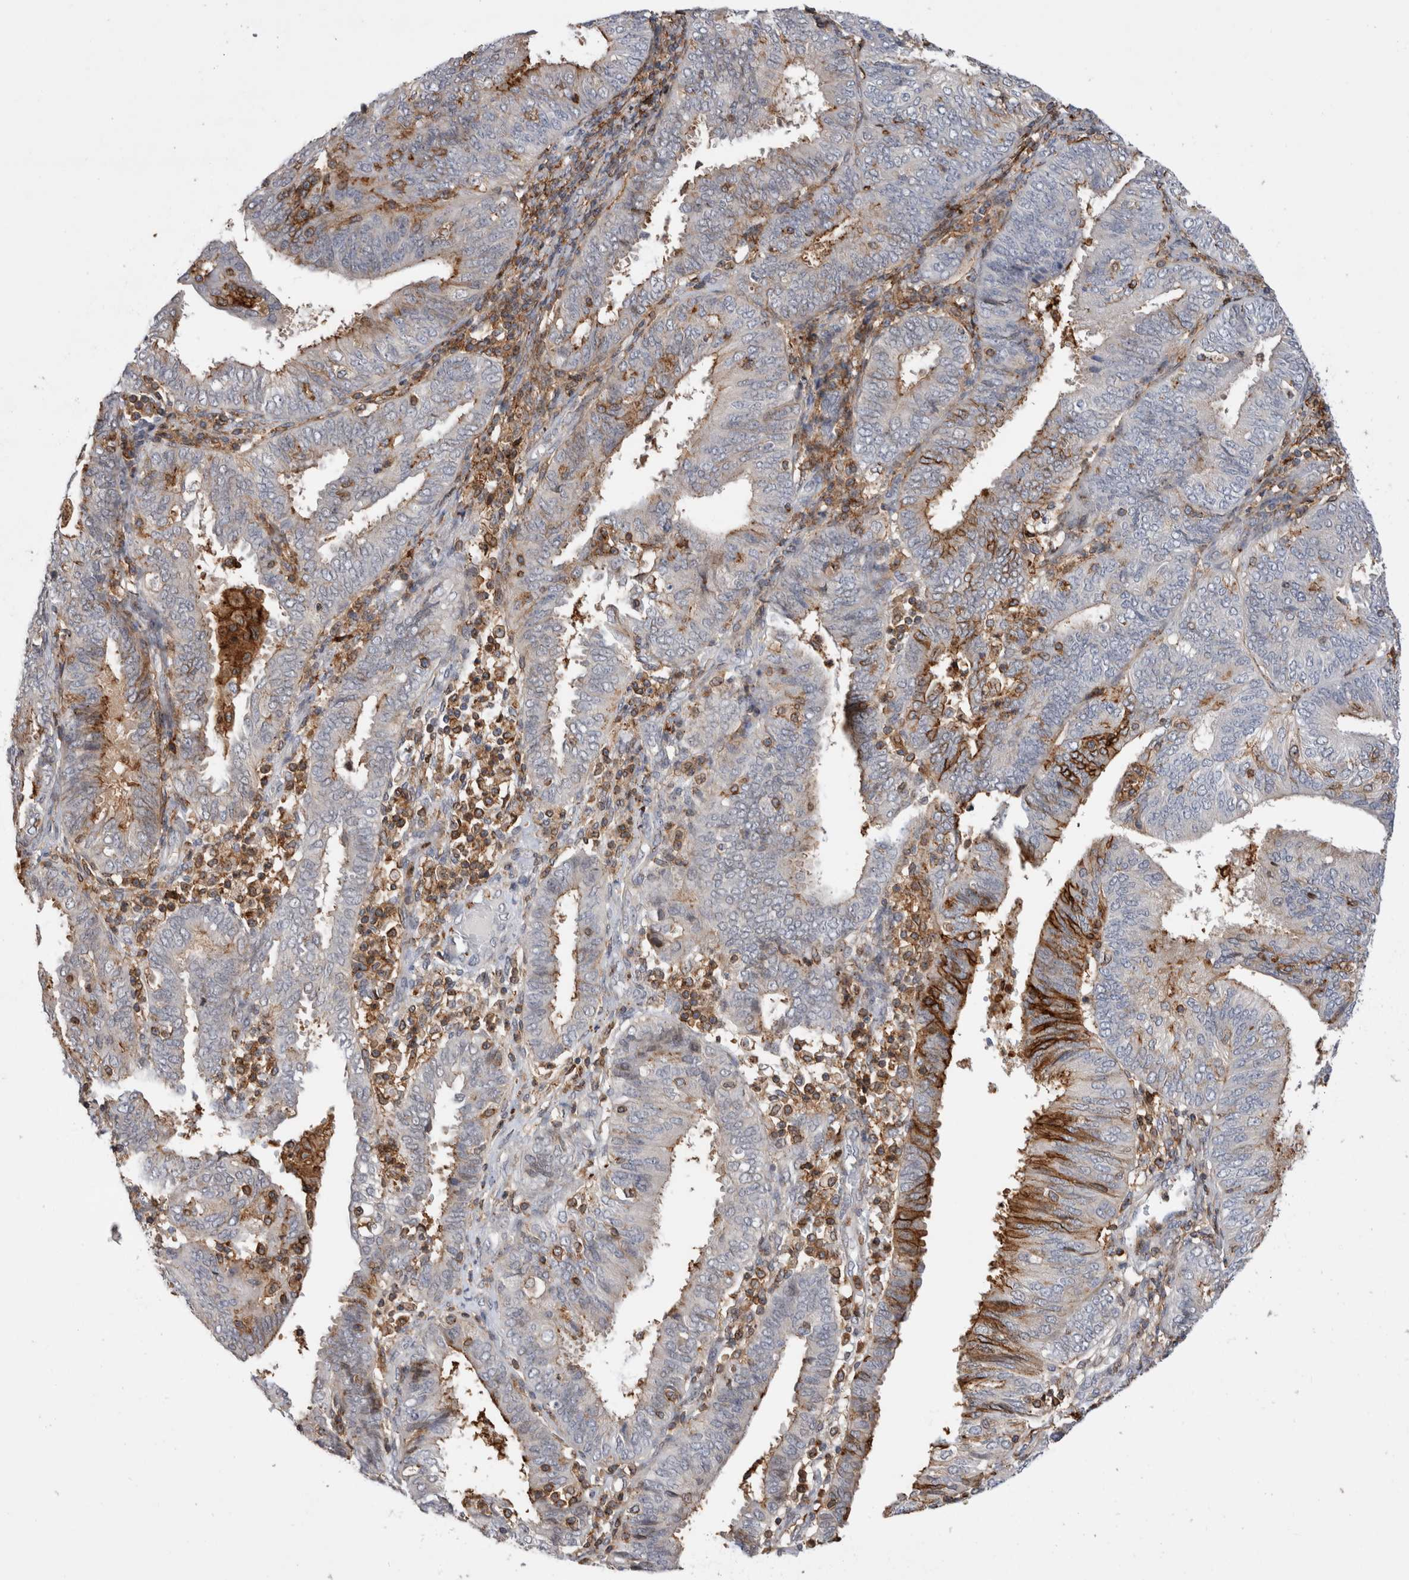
{"staining": {"intensity": "moderate", "quantity": "<25%", "location": "cytoplasmic/membranous"}, "tissue": "endometrial cancer", "cell_type": "Tumor cells", "image_type": "cancer", "snomed": [{"axis": "morphology", "description": "Adenocarcinoma, NOS"}, {"axis": "topography", "description": "Endometrium"}], "caption": "Immunohistochemistry micrograph of endometrial adenocarcinoma stained for a protein (brown), which exhibits low levels of moderate cytoplasmic/membranous staining in approximately <25% of tumor cells.", "gene": "CCDC88B", "patient": {"sex": "female", "age": 58}}